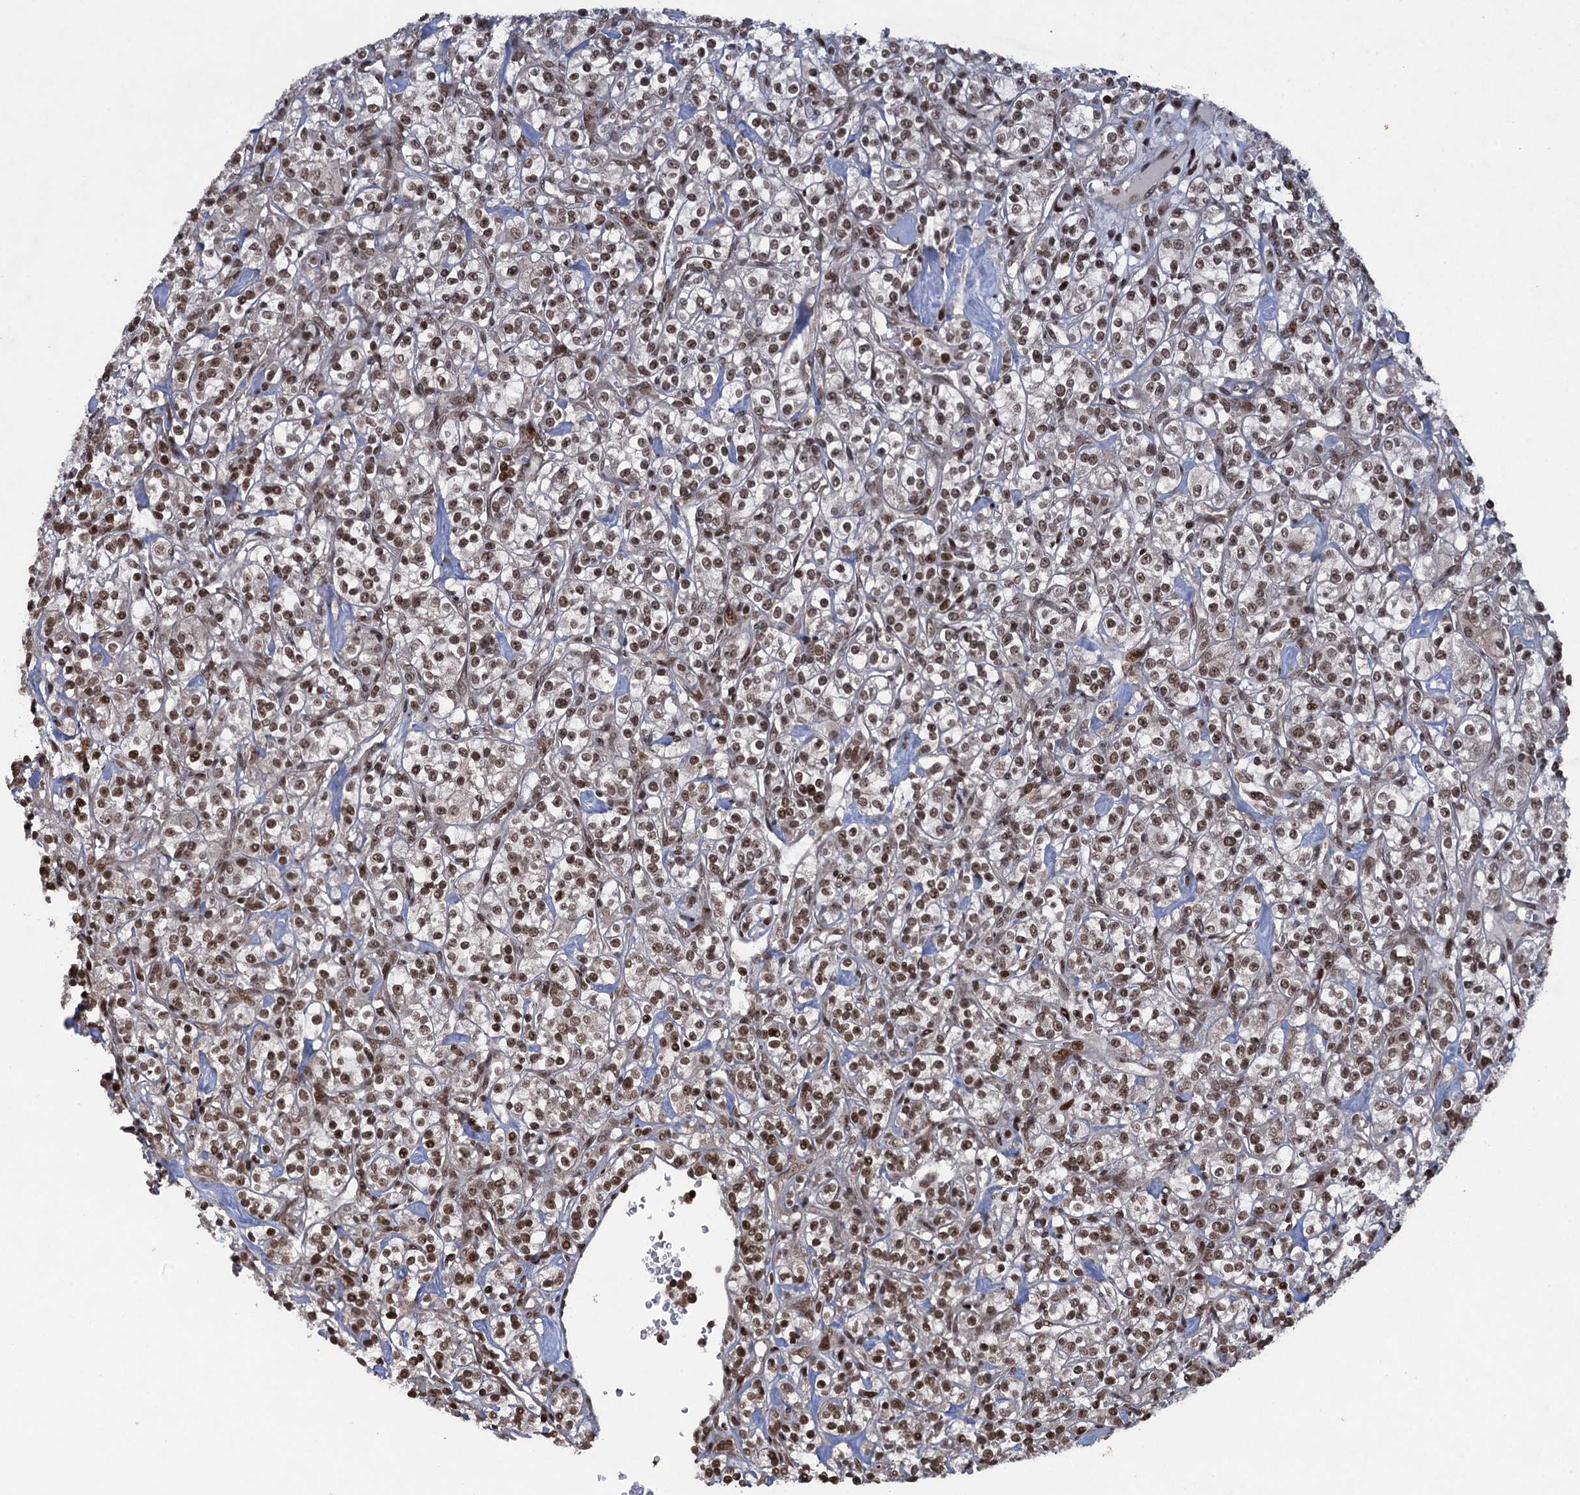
{"staining": {"intensity": "moderate", "quantity": ">75%", "location": "nuclear"}, "tissue": "renal cancer", "cell_type": "Tumor cells", "image_type": "cancer", "snomed": [{"axis": "morphology", "description": "Adenocarcinoma, NOS"}, {"axis": "topography", "description": "Kidney"}], "caption": "A medium amount of moderate nuclear expression is appreciated in about >75% of tumor cells in adenocarcinoma (renal) tissue.", "gene": "ZNF169", "patient": {"sex": "male", "age": 77}}